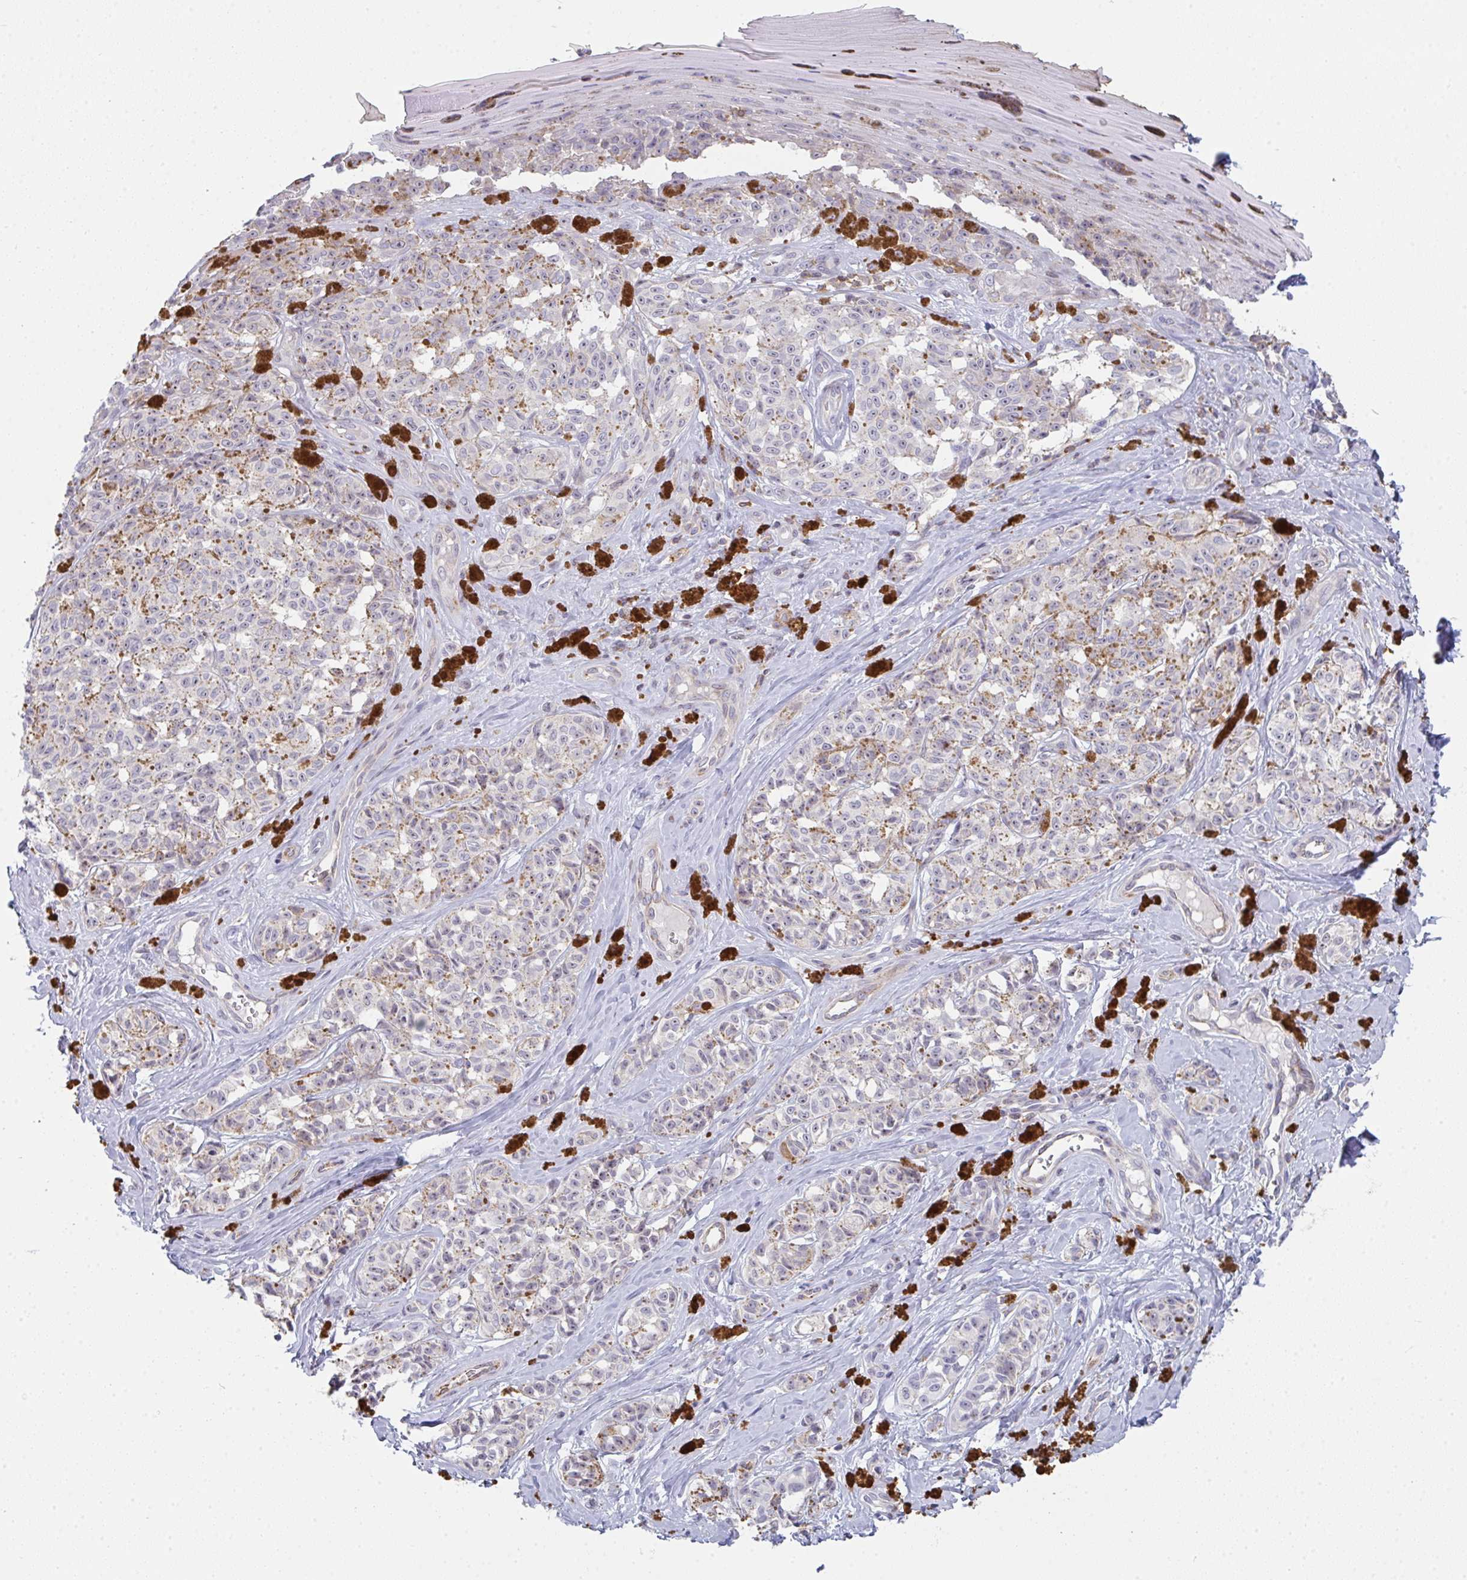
{"staining": {"intensity": "weak", "quantity": "25%-75%", "location": "cytoplasmic/membranous"}, "tissue": "melanoma", "cell_type": "Tumor cells", "image_type": "cancer", "snomed": [{"axis": "morphology", "description": "Malignant melanoma, NOS"}, {"axis": "topography", "description": "Skin"}], "caption": "Protein positivity by immunohistochemistry (IHC) shows weak cytoplasmic/membranous staining in about 25%-75% of tumor cells in malignant melanoma.", "gene": "CD80", "patient": {"sex": "female", "age": 65}}